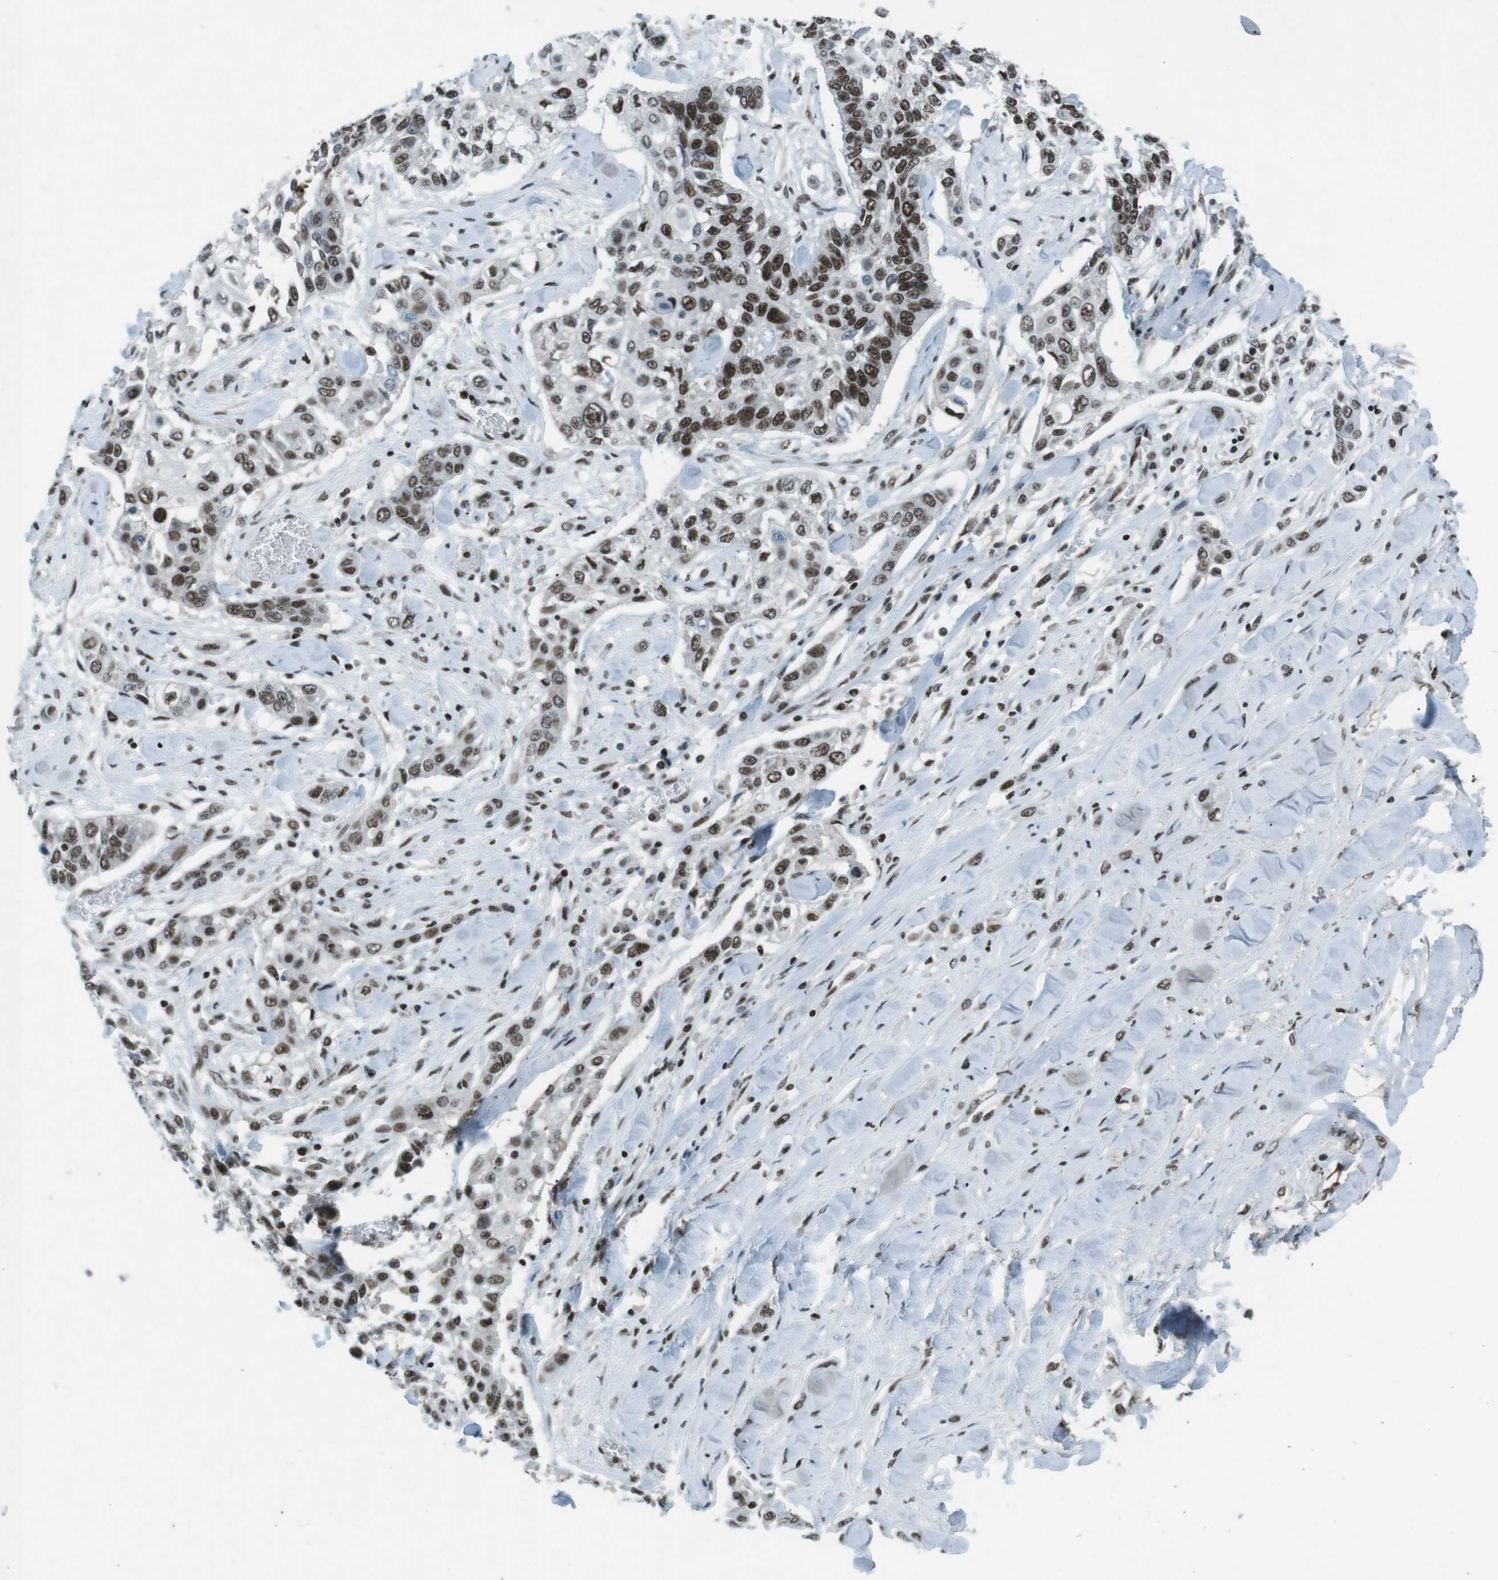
{"staining": {"intensity": "strong", "quantity": ">75%", "location": "nuclear"}, "tissue": "lung cancer", "cell_type": "Tumor cells", "image_type": "cancer", "snomed": [{"axis": "morphology", "description": "Squamous cell carcinoma, NOS"}, {"axis": "topography", "description": "Lung"}], "caption": "Human lung cancer stained for a protein (brown) shows strong nuclear positive staining in about >75% of tumor cells.", "gene": "TAF1", "patient": {"sex": "male", "age": 71}}